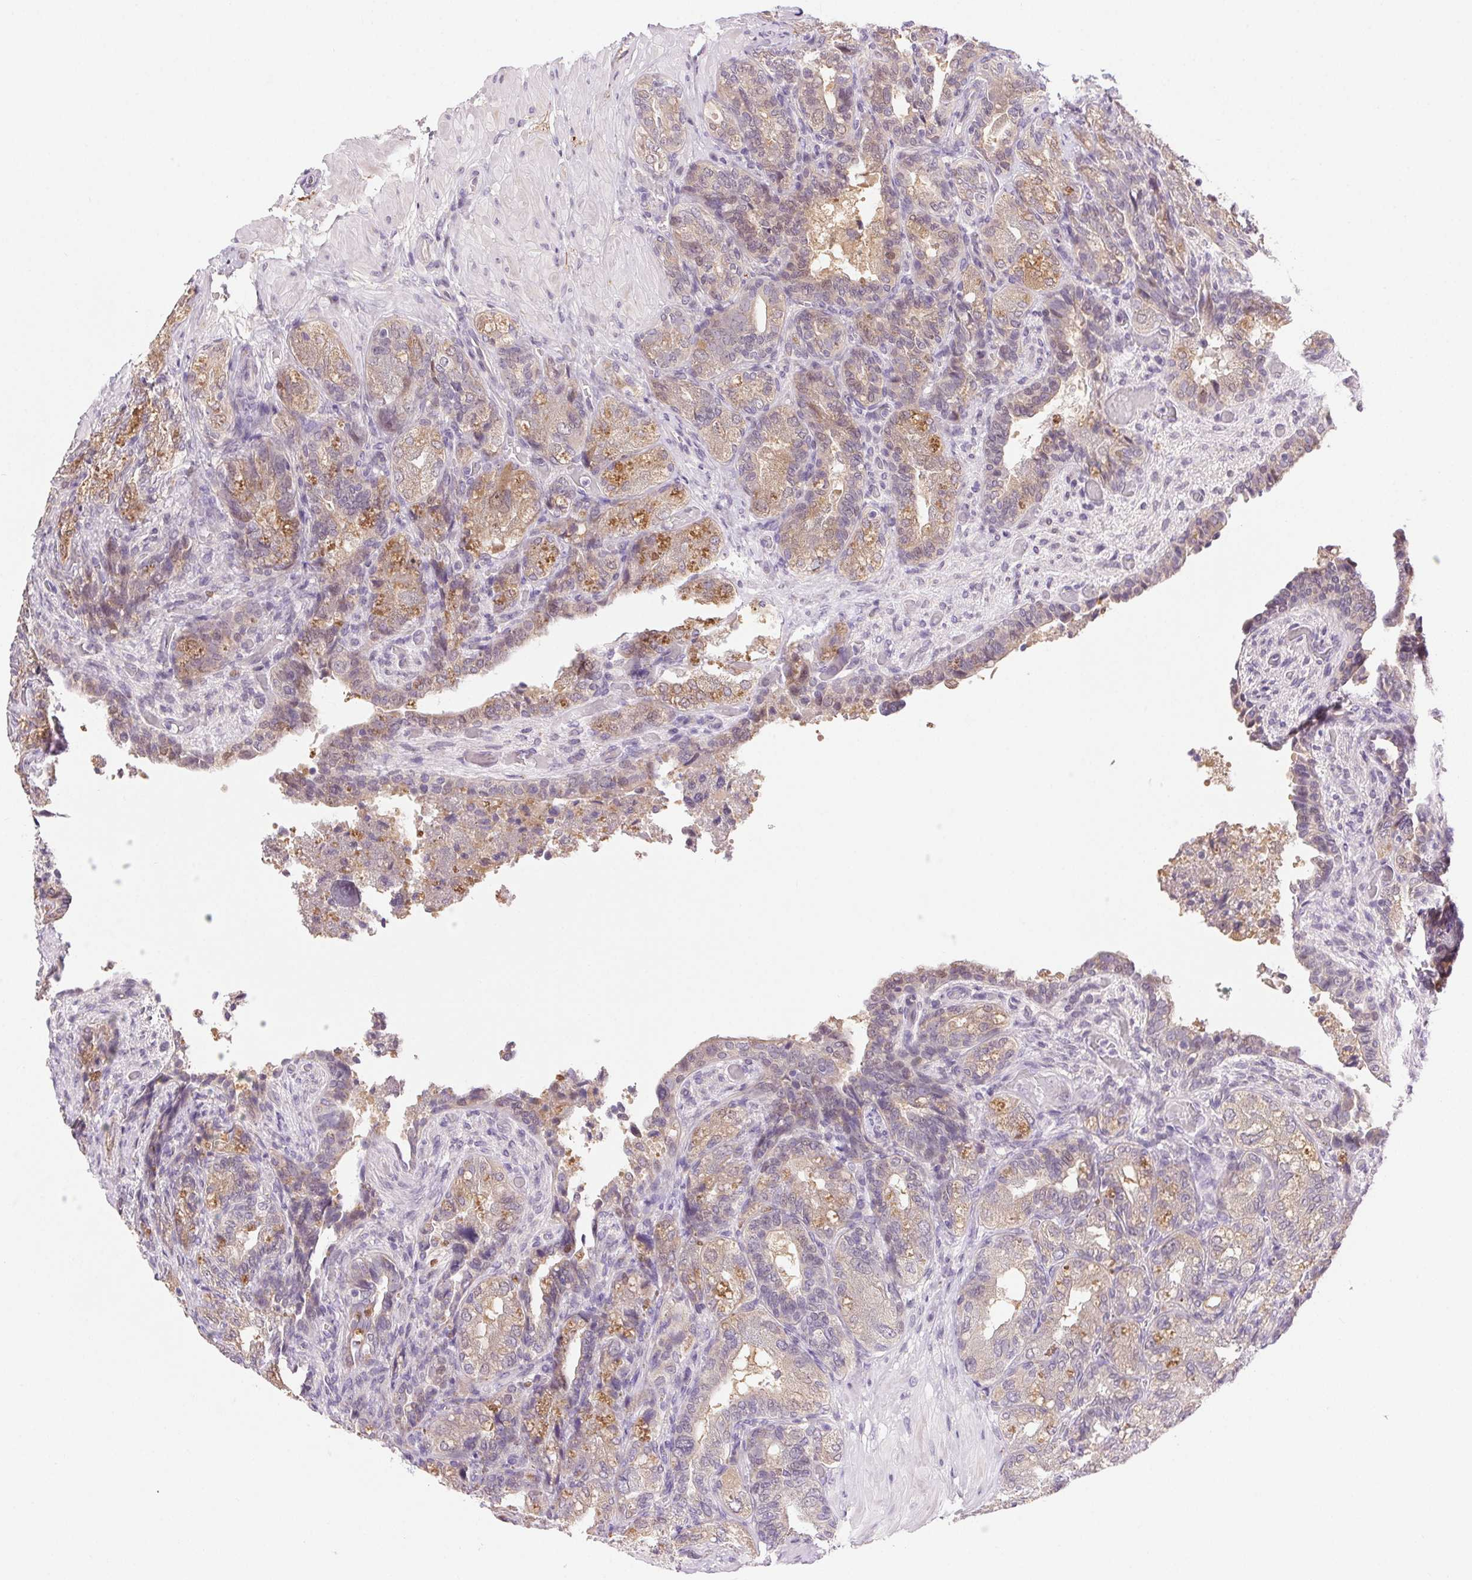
{"staining": {"intensity": "moderate", "quantity": "<25%", "location": "cytoplasmic/membranous"}, "tissue": "seminal vesicle", "cell_type": "Glandular cells", "image_type": "normal", "snomed": [{"axis": "morphology", "description": "Normal tissue, NOS"}, {"axis": "topography", "description": "Seminal veicle"}], "caption": "Immunohistochemical staining of normal human seminal vesicle shows <25% levels of moderate cytoplasmic/membranous protein staining in approximately <25% of glandular cells.", "gene": "SYT11", "patient": {"sex": "male", "age": 57}}